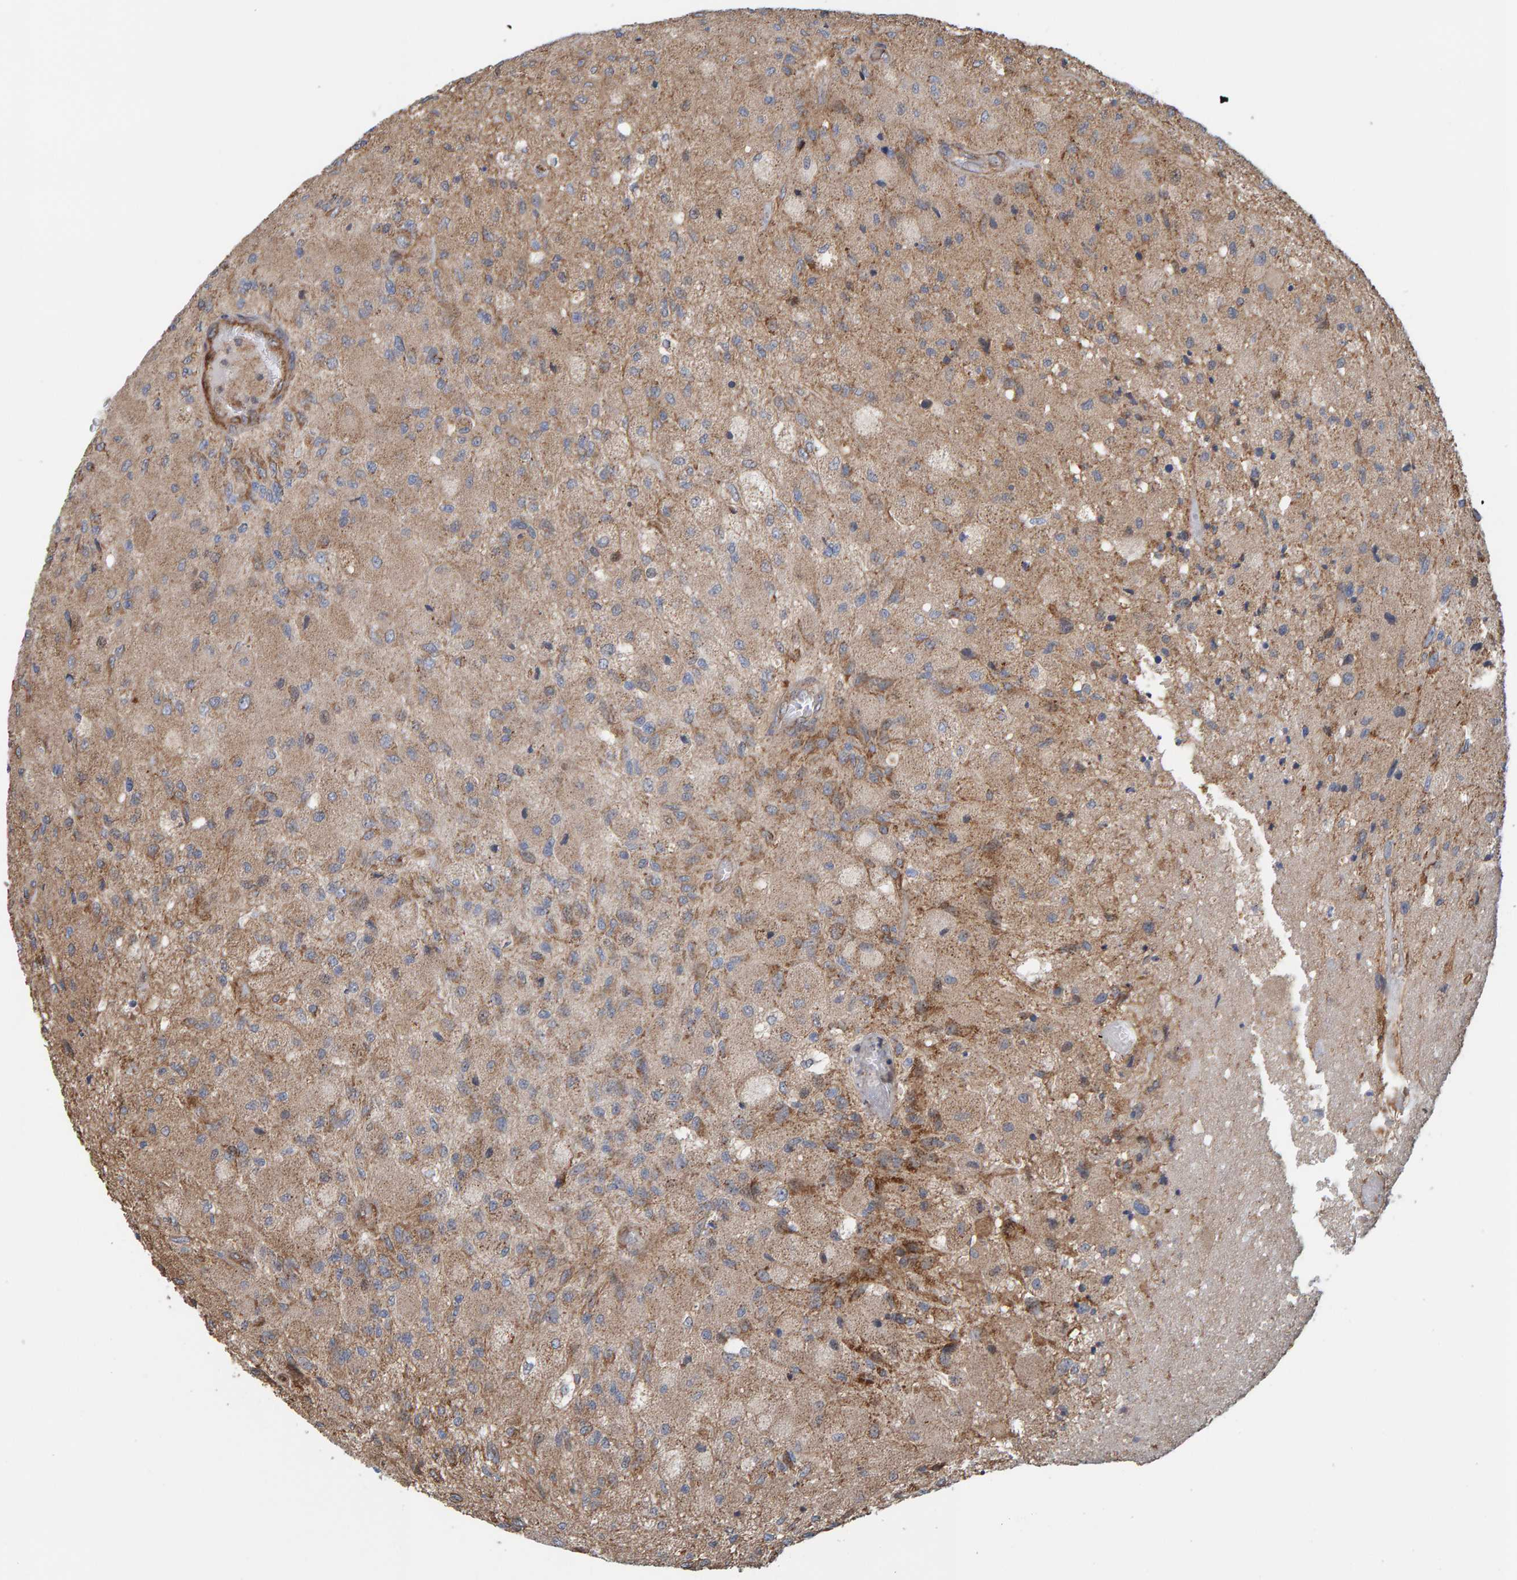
{"staining": {"intensity": "moderate", "quantity": "<25%", "location": "cytoplasmic/membranous"}, "tissue": "glioma", "cell_type": "Tumor cells", "image_type": "cancer", "snomed": [{"axis": "morphology", "description": "Normal tissue, NOS"}, {"axis": "morphology", "description": "Glioma, malignant, High grade"}, {"axis": "topography", "description": "Cerebral cortex"}], "caption": "Immunohistochemical staining of malignant glioma (high-grade) demonstrates low levels of moderate cytoplasmic/membranous protein staining in approximately <25% of tumor cells.", "gene": "MRPL45", "patient": {"sex": "male", "age": 77}}